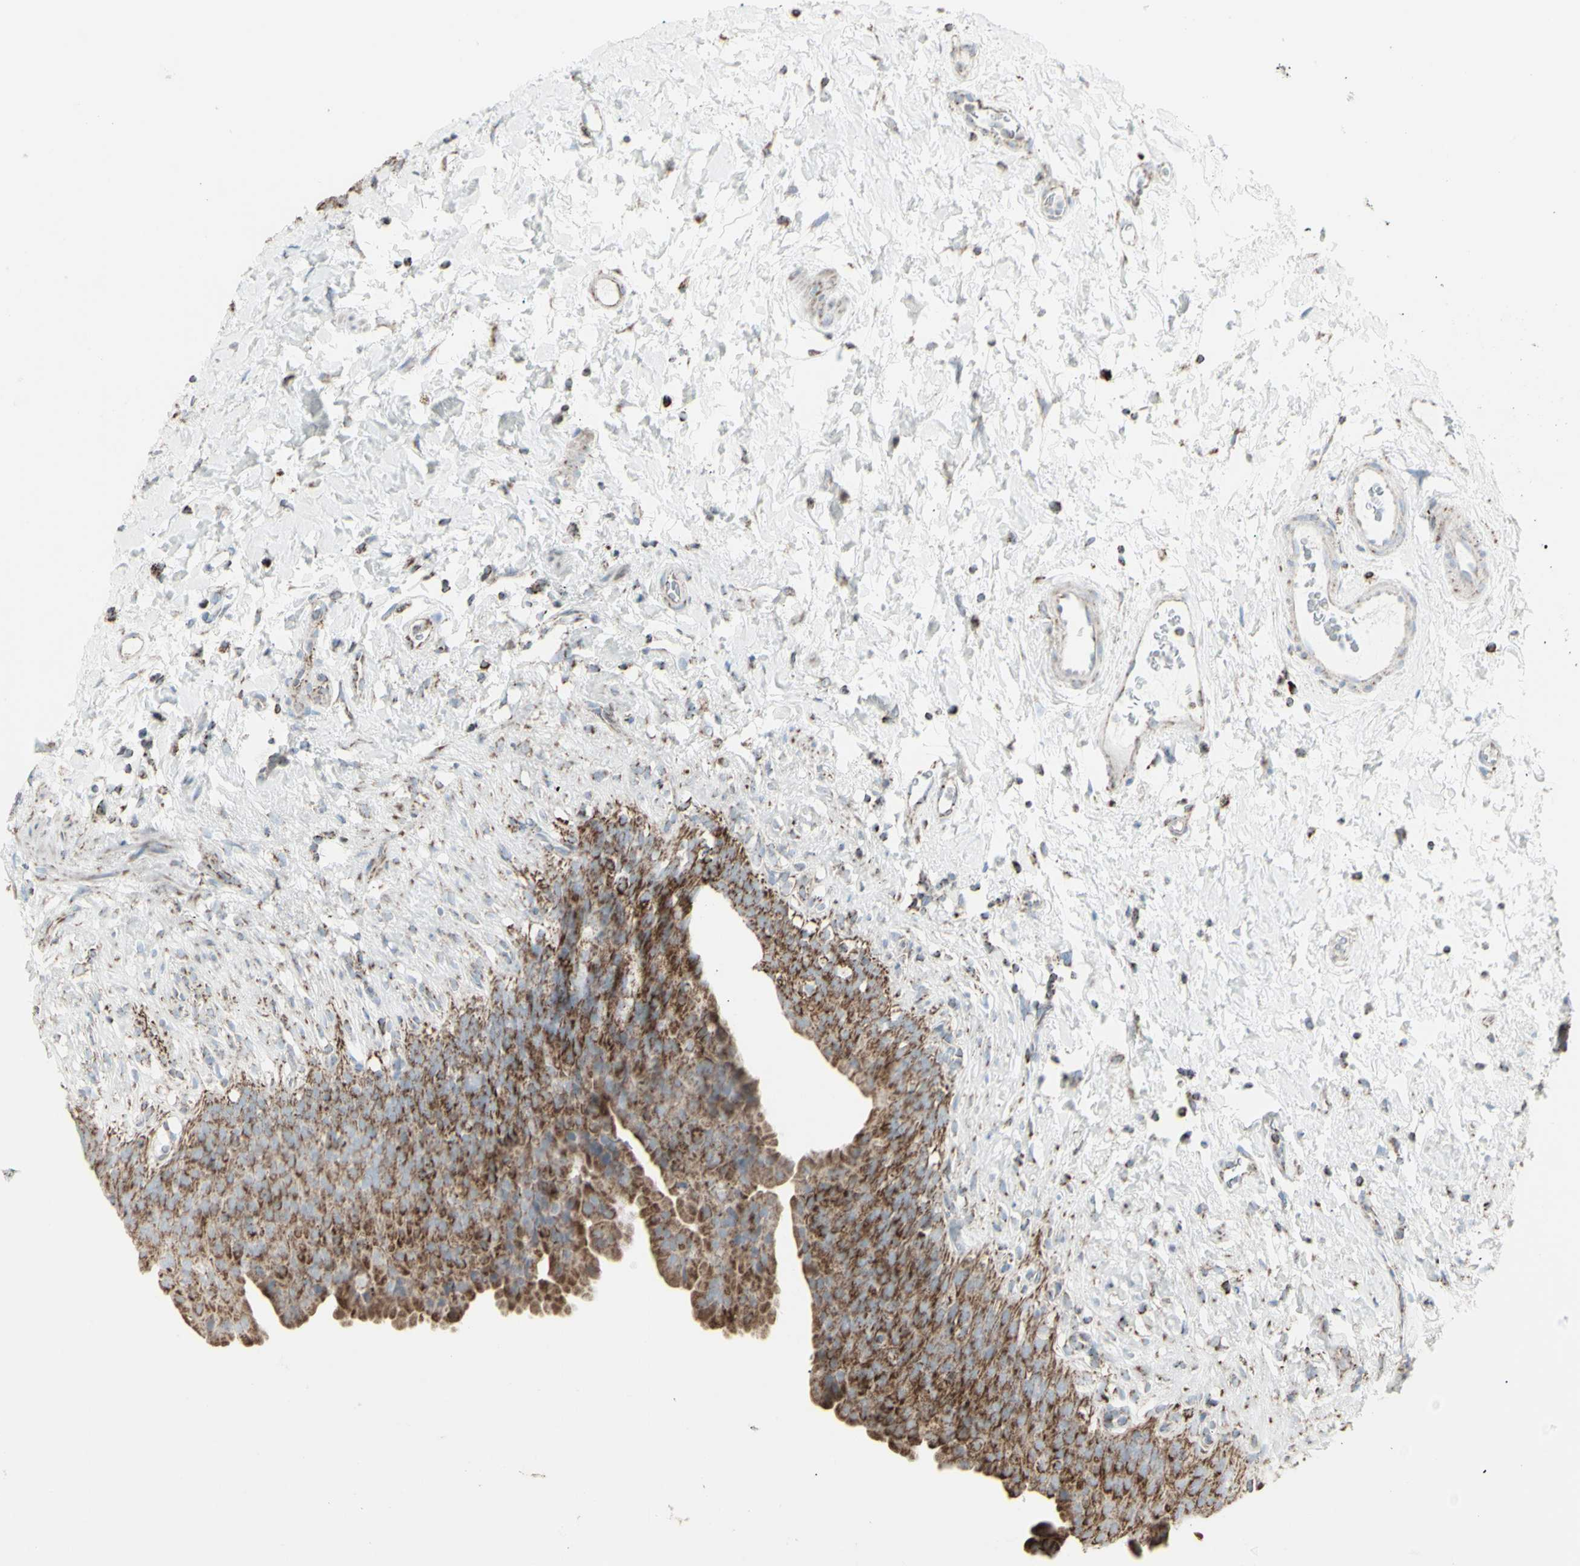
{"staining": {"intensity": "moderate", "quantity": ">75%", "location": "cytoplasmic/membranous"}, "tissue": "urinary bladder", "cell_type": "Urothelial cells", "image_type": "normal", "snomed": [{"axis": "morphology", "description": "Normal tissue, NOS"}, {"axis": "topography", "description": "Urinary bladder"}], "caption": "Immunohistochemical staining of normal human urinary bladder demonstrates moderate cytoplasmic/membranous protein staining in about >75% of urothelial cells.", "gene": "PLGRKT", "patient": {"sex": "female", "age": 79}}